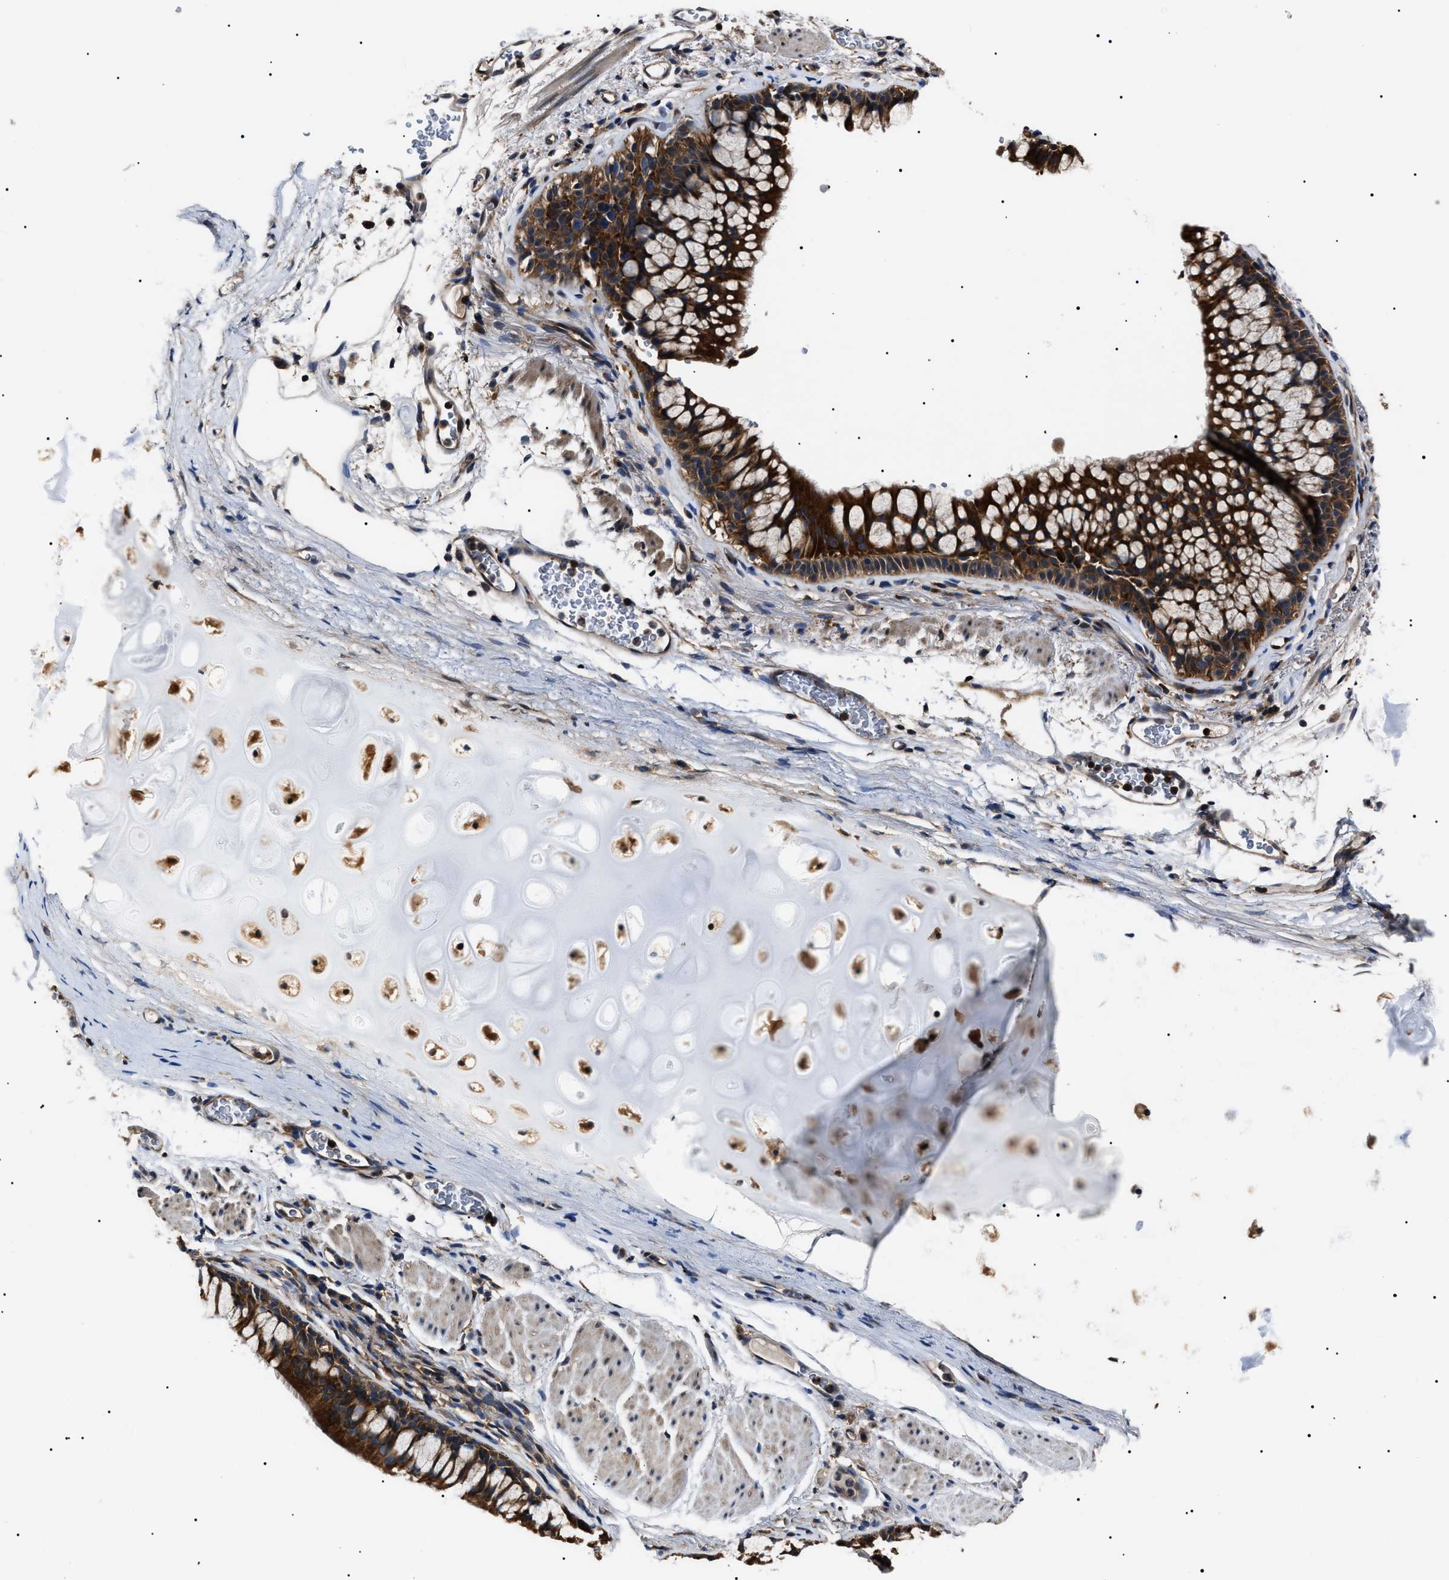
{"staining": {"intensity": "strong", "quantity": ">75%", "location": "cytoplasmic/membranous"}, "tissue": "bronchus", "cell_type": "Respiratory epithelial cells", "image_type": "normal", "snomed": [{"axis": "morphology", "description": "Normal tissue, NOS"}, {"axis": "topography", "description": "Cartilage tissue"}, {"axis": "topography", "description": "Bronchus"}], "caption": "Immunohistochemical staining of normal bronchus exhibits high levels of strong cytoplasmic/membranous positivity in approximately >75% of respiratory epithelial cells. Using DAB (3,3'-diaminobenzidine) (brown) and hematoxylin (blue) stains, captured at high magnification using brightfield microscopy.", "gene": "CCT8", "patient": {"sex": "female", "age": 53}}